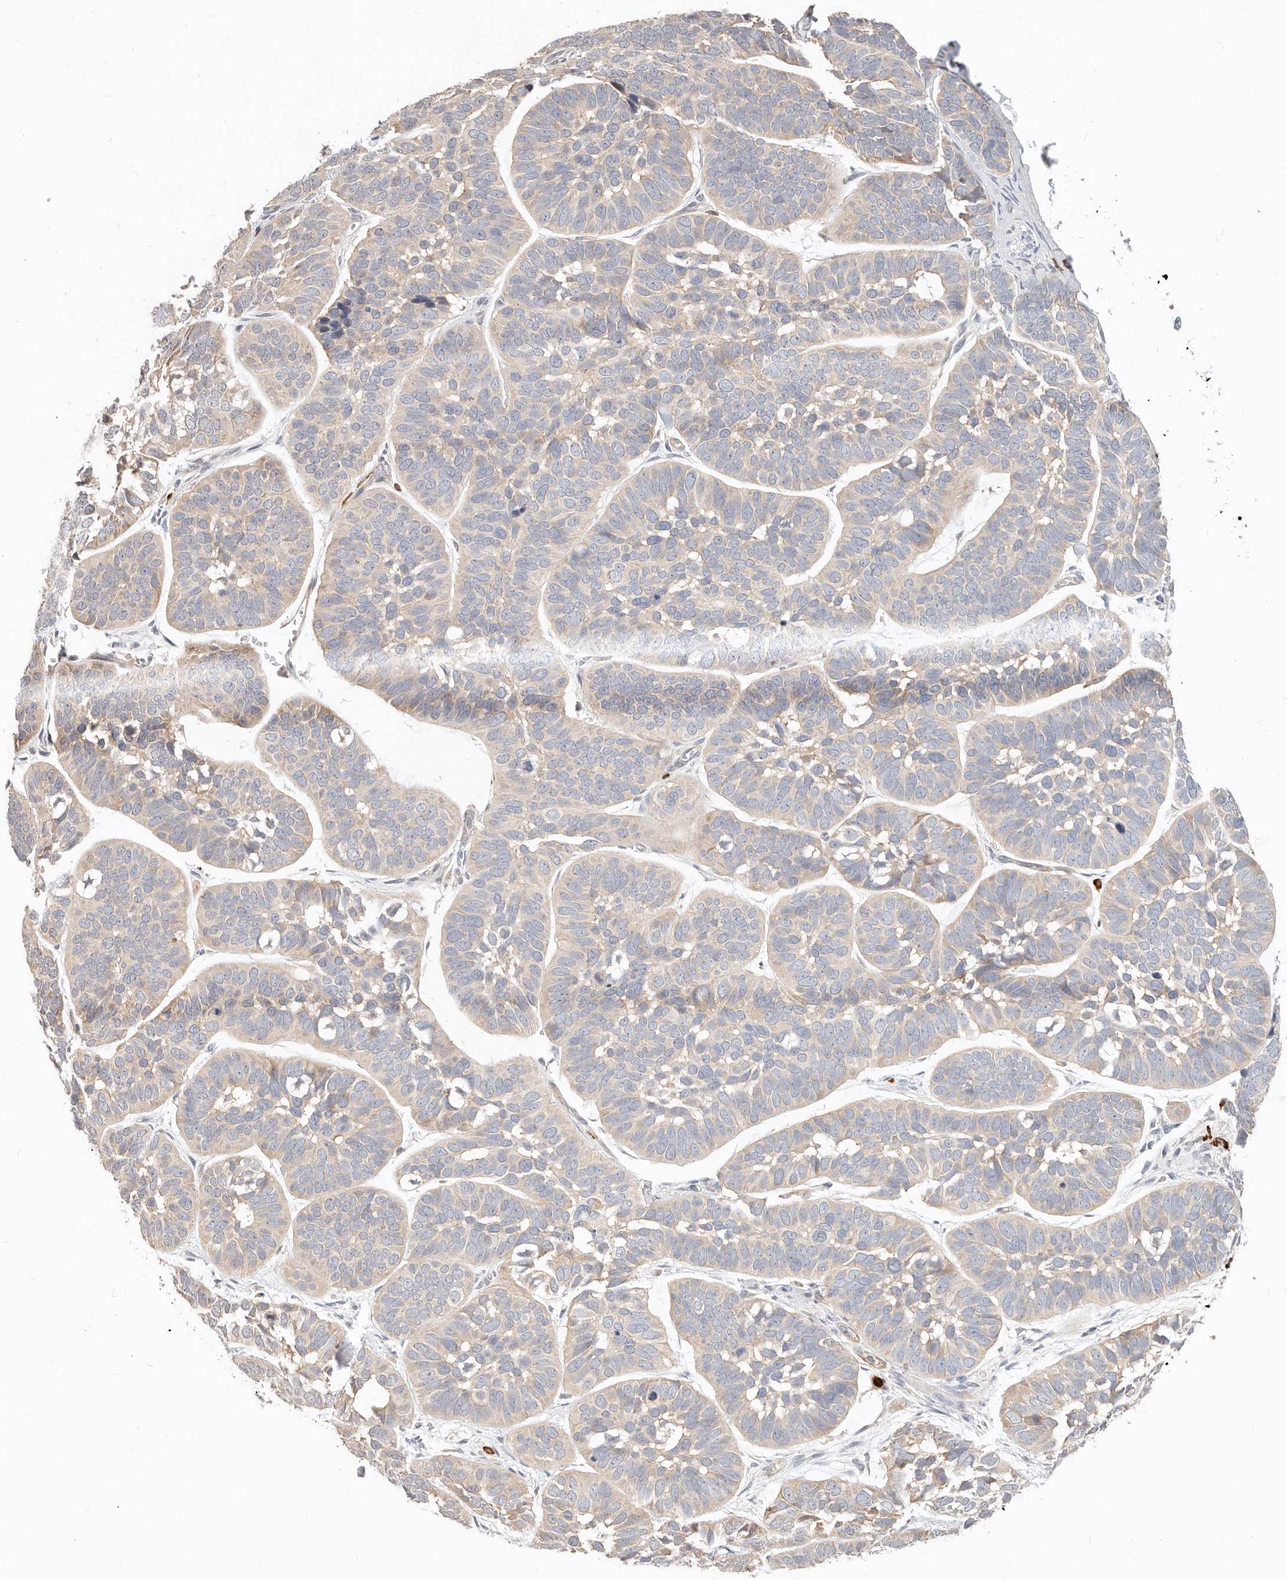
{"staining": {"intensity": "weak", "quantity": ">75%", "location": "cytoplasmic/membranous"}, "tissue": "skin cancer", "cell_type": "Tumor cells", "image_type": "cancer", "snomed": [{"axis": "morphology", "description": "Basal cell carcinoma"}, {"axis": "topography", "description": "Skin"}], "caption": "Immunohistochemistry (IHC) micrograph of neoplastic tissue: skin basal cell carcinoma stained using immunohistochemistry exhibits low levels of weak protein expression localized specifically in the cytoplasmic/membranous of tumor cells, appearing as a cytoplasmic/membranous brown color.", "gene": "ZRANB1", "patient": {"sex": "male", "age": 62}}